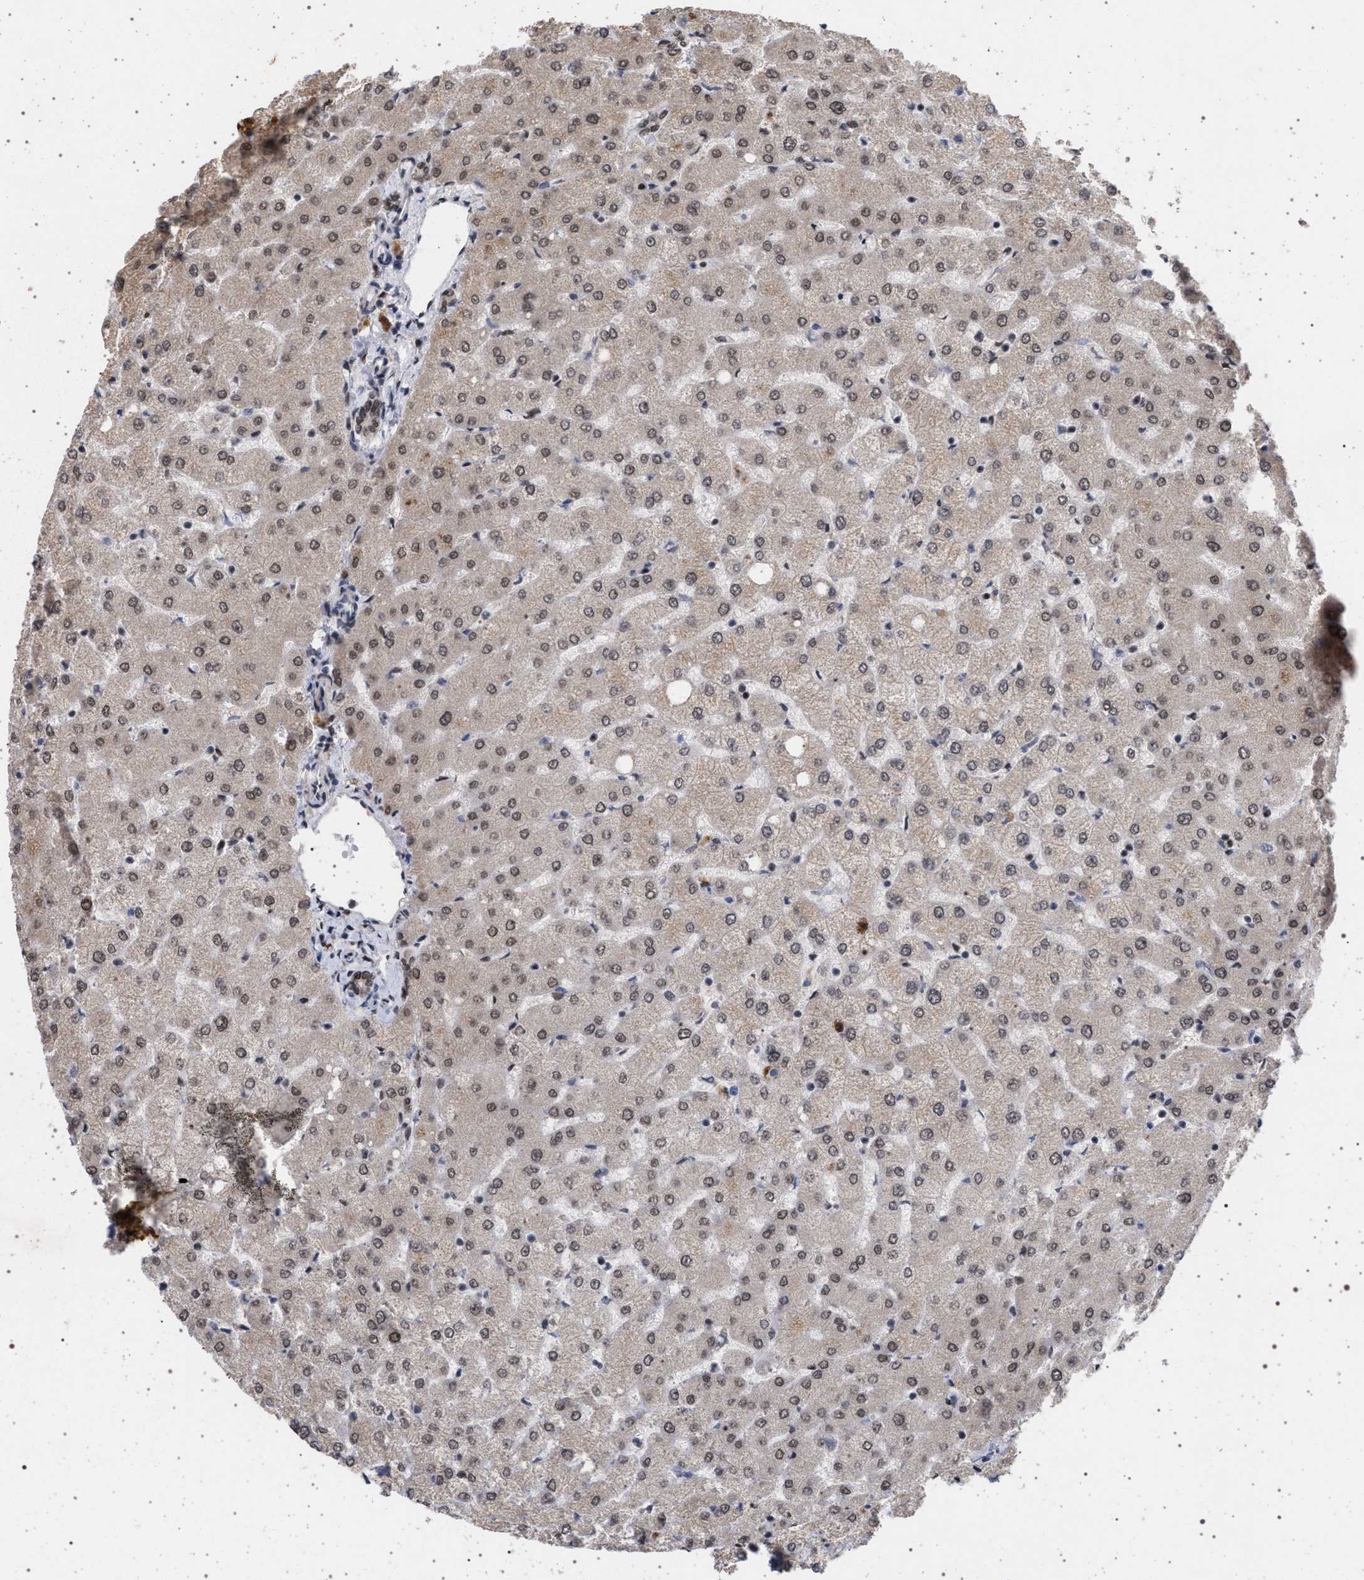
{"staining": {"intensity": "moderate", "quantity": ">75%", "location": "nuclear"}, "tissue": "liver", "cell_type": "Cholangiocytes", "image_type": "normal", "snomed": [{"axis": "morphology", "description": "Normal tissue, NOS"}, {"axis": "topography", "description": "Liver"}], "caption": "This micrograph displays immunohistochemistry staining of benign liver, with medium moderate nuclear positivity in about >75% of cholangiocytes.", "gene": "PHF12", "patient": {"sex": "female", "age": 54}}